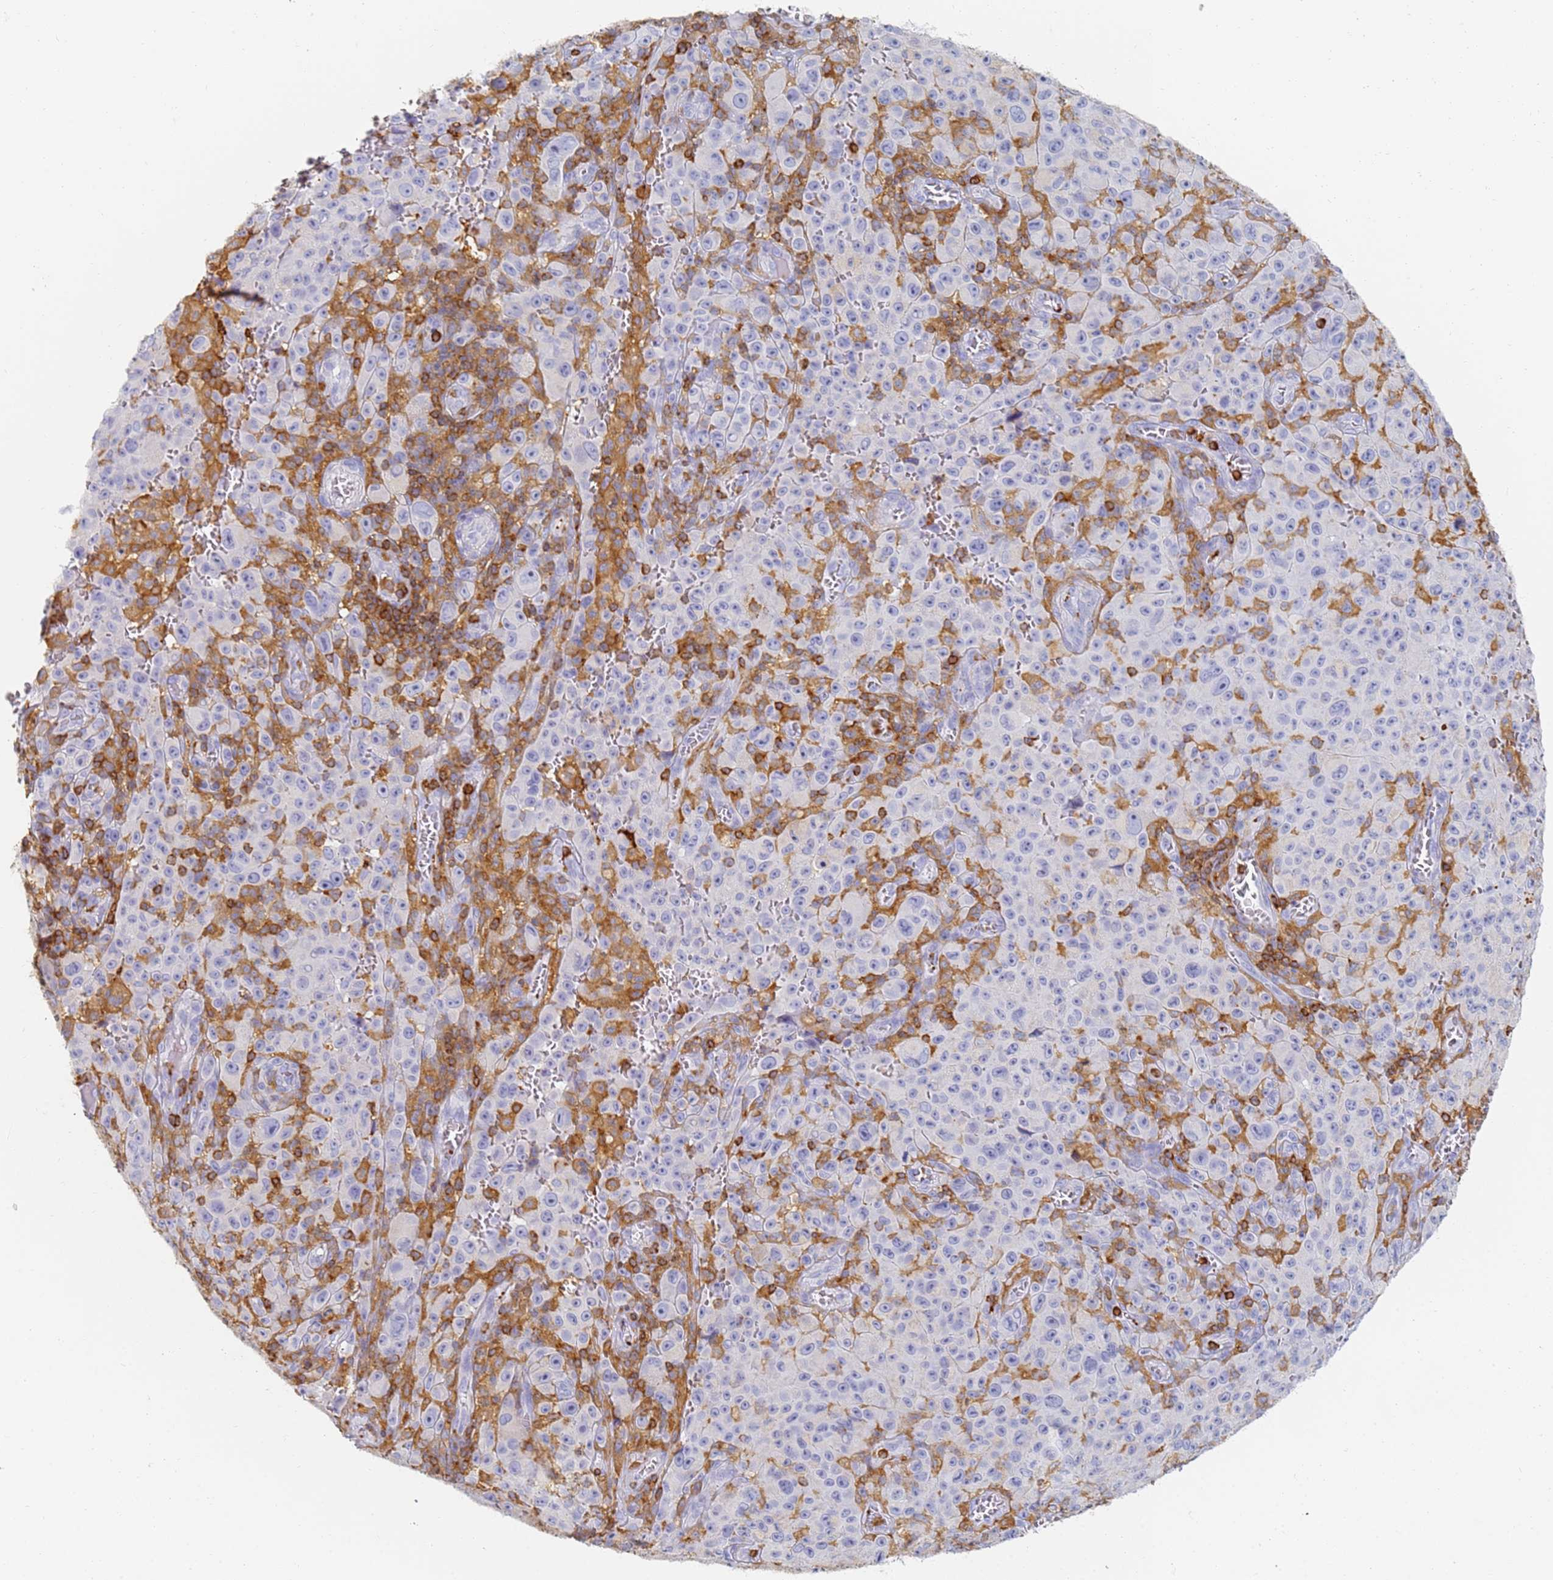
{"staining": {"intensity": "negative", "quantity": "none", "location": "none"}, "tissue": "melanoma", "cell_type": "Tumor cells", "image_type": "cancer", "snomed": [{"axis": "morphology", "description": "Malignant melanoma, NOS"}, {"axis": "topography", "description": "Skin"}], "caption": "Immunohistochemical staining of melanoma demonstrates no significant positivity in tumor cells.", "gene": "BIN2", "patient": {"sex": "female", "age": 82}}